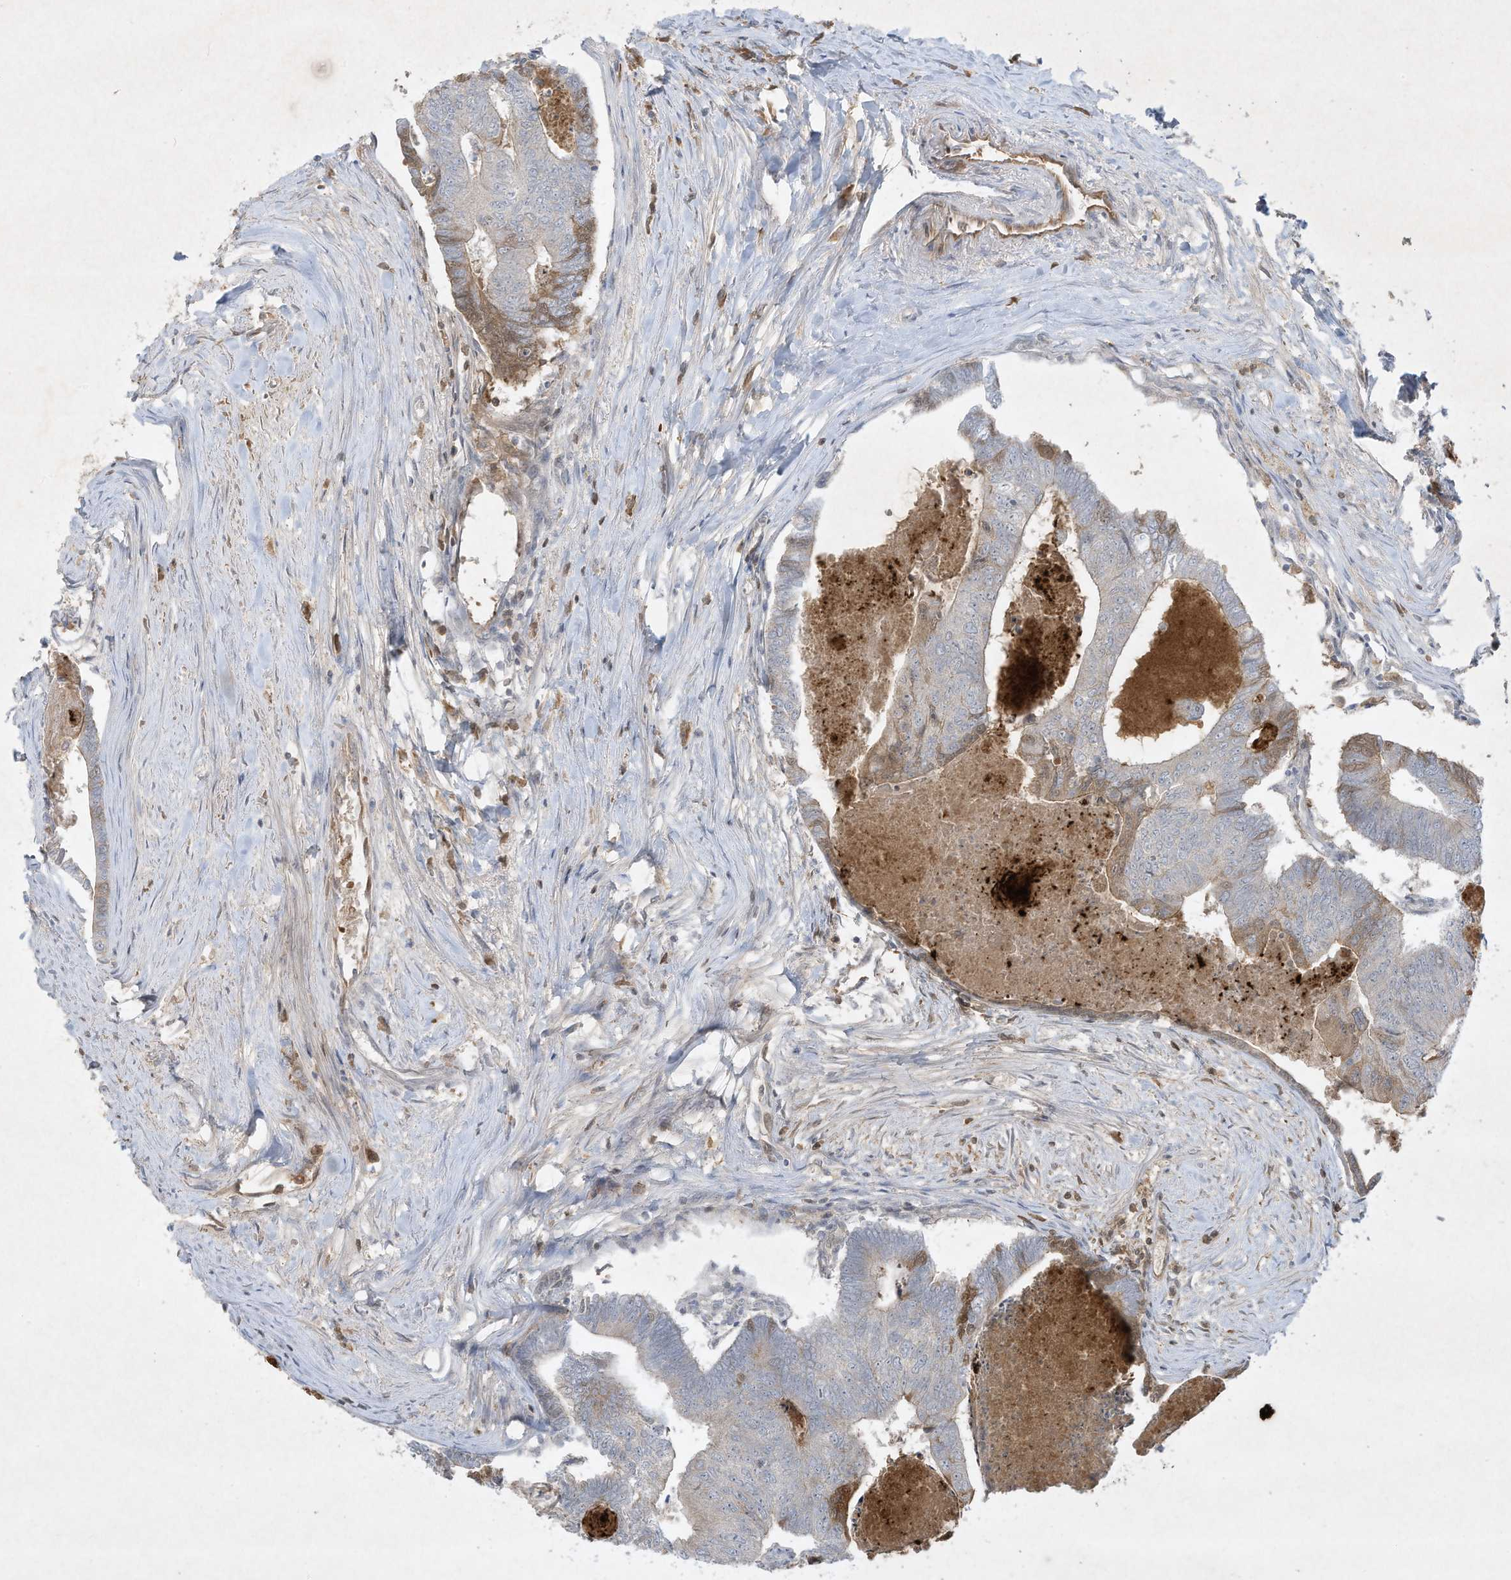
{"staining": {"intensity": "weak", "quantity": "<25%", "location": "cytoplasmic/membranous"}, "tissue": "colorectal cancer", "cell_type": "Tumor cells", "image_type": "cancer", "snomed": [{"axis": "morphology", "description": "Adenocarcinoma, NOS"}, {"axis": "topography", "description": "Colon"}], "caption": "Human colorectal cancer stained for a protein using immunohistochemistry (IHC) shows no positivity in tumor cells.", "gene": "FETUB", "patient": {"sex": "female", "age": 67}}